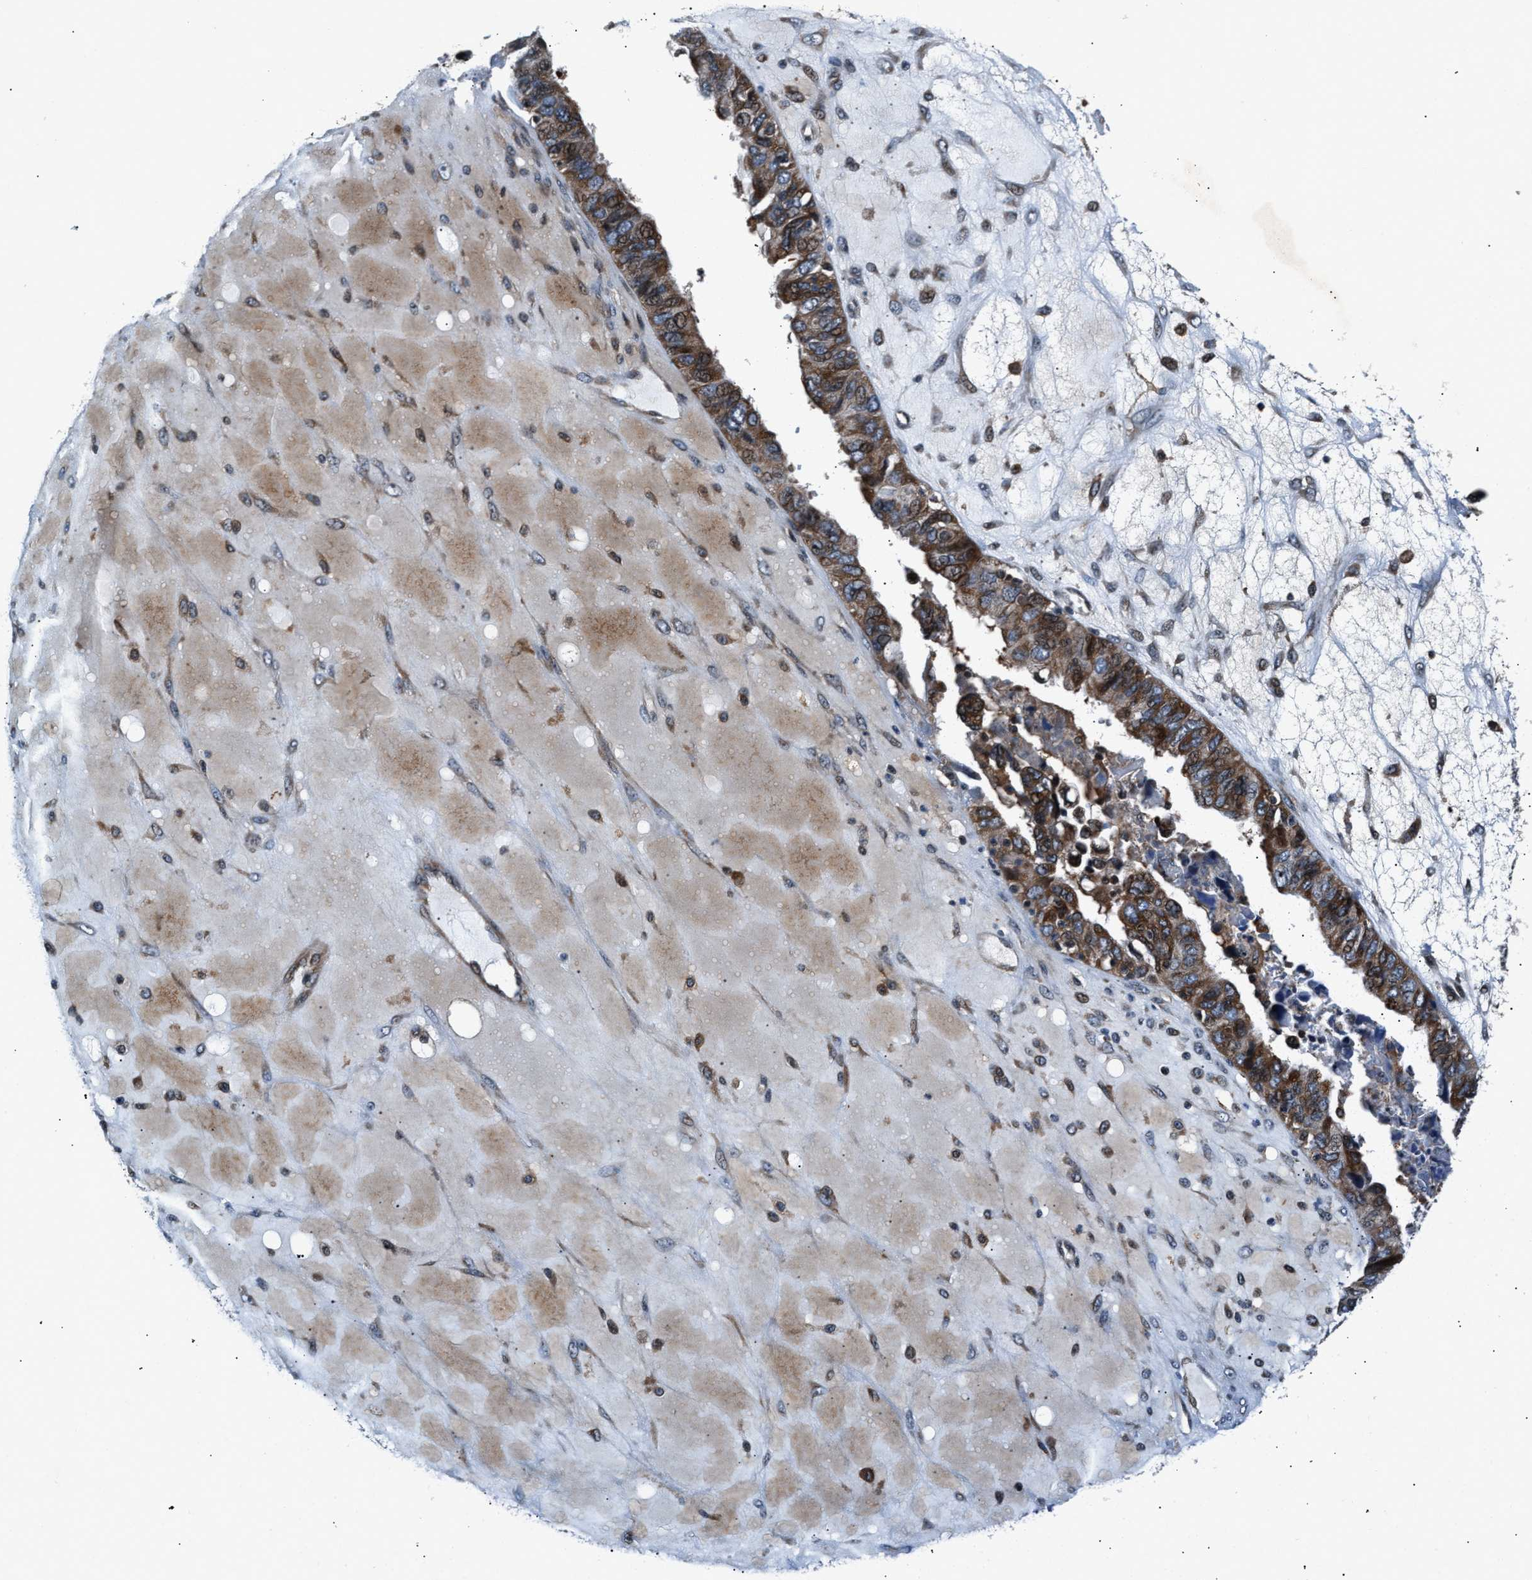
{"staining": {"intensity": "strong", "quantity": ">75%", "location": "cytoplasmic/membranous"}, "tissue": "ovarian cancer", "cell_type": "Tumor cells", "image_type": "cancer", "snomed": [{"axis": "morphology", "description": "Cystadenocarcinoma, serous, NOS"}, {"axis": "topography", "description": "Ovary"}], "caption": "The micrograph displays immunohistochemical staining of serous cystadenocarcinoma (ovarian). There is strong cytoplasmic/membranous staining is identified in approximately >75% of tumor cells. Ihc stains the protein of interest in brown and the nuclei are stained blue.", "gene": "DYNC2I1", "patient": {"sex": "female", "age": 79}}